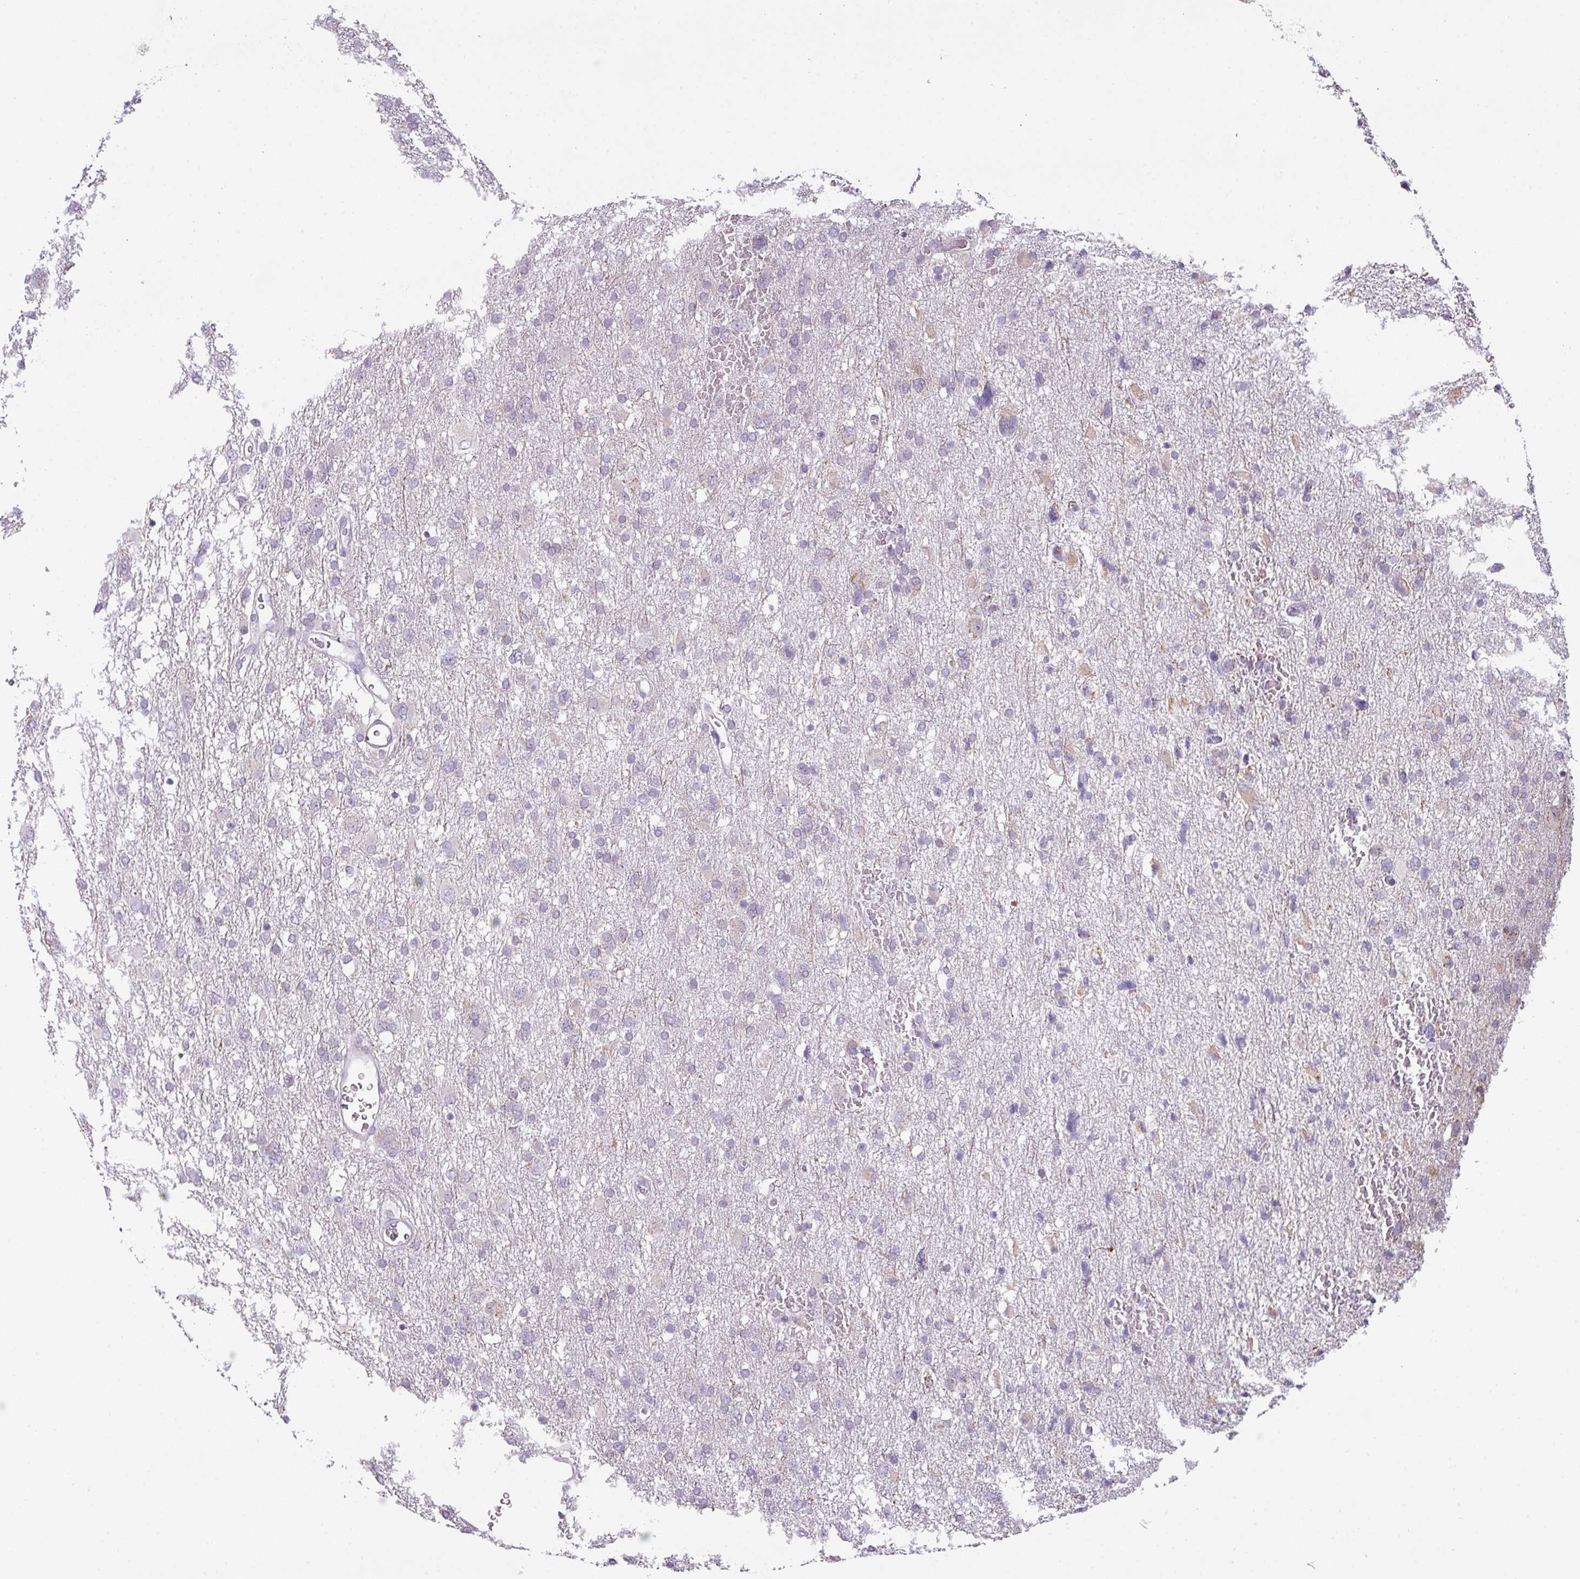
{"staining": {"intensity": "negative", "quantity": "none", "location": "none"}, "tissue": "glioma", "cell_type": "Tumor cells", "image_type": "cancer", "snomed": [{"axis": "morphology", "description": "Glioma, malignant, High grade"}, {"axis": "topography", "description": "Brain"}], "caption": "Immunohistochemistry (IHC) of malignant glioma (high-grade) demonstrates no positivity in tumor cells. (Immunohistochemistry, brightfield microscopy, high magnification).", "gene": "C2orf68", "patient": {"sex": "male", "age": 61}}